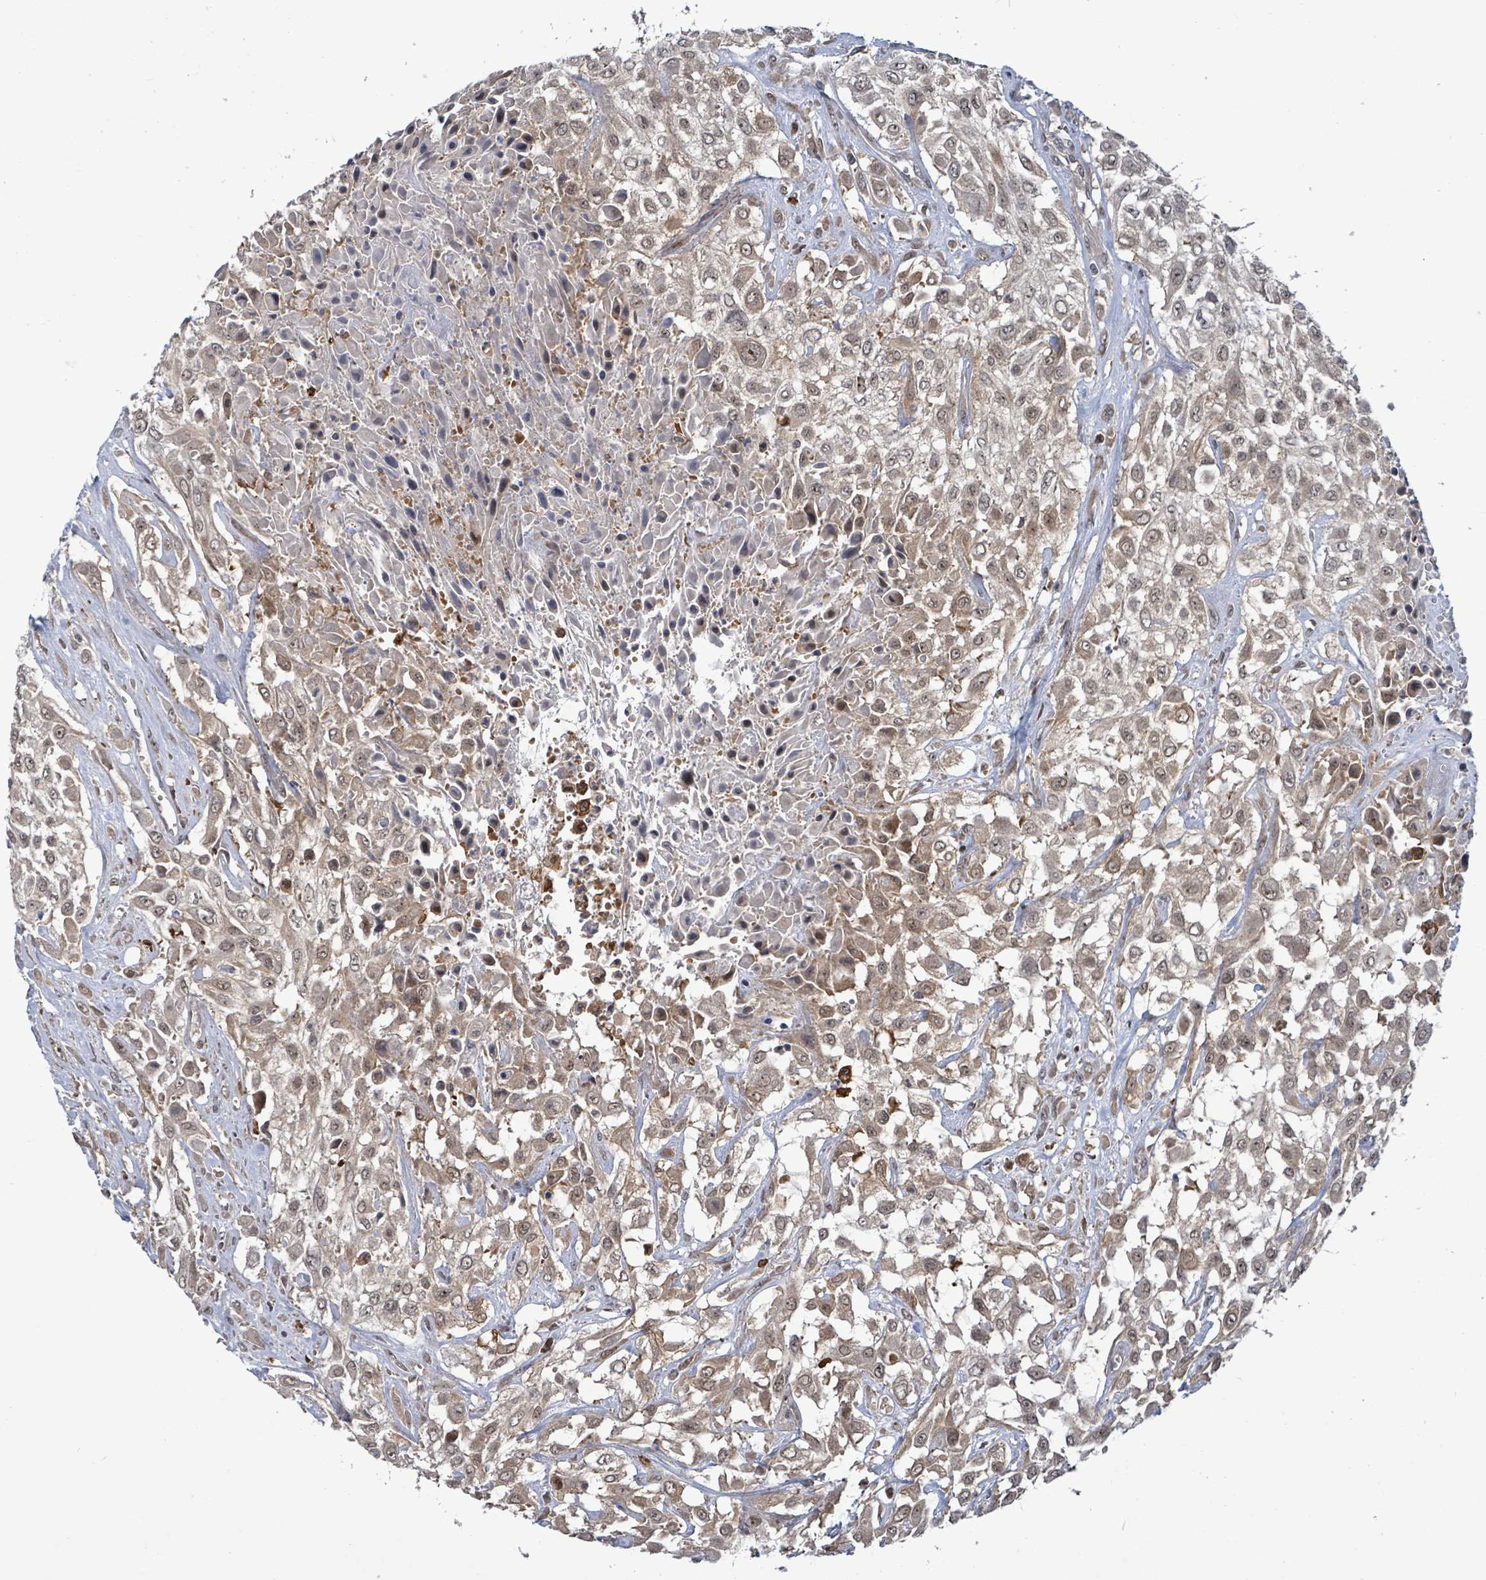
{"staining": {"intensity": "weak", "quantity": ">75%", "location": "cytoplasmic/membranous"}, "tissue": "urothelial cancer", "cell_type": "Tumor cells", "image_type": "cancer", "snomed": [{"axis": "morphology", "description": "Urothelial carcinoma, High grade"}, {"axis": "topography", "description": "Urinary bladder"}], "caption": "Immunohistochemistry of high-grade urothelial carcinoma shows low levels of weak cytoplasmic/membranous expression in about >75% of tumor cells.", "gene": "FBXO6", "patient": {"sex": "male", "age": 57}}